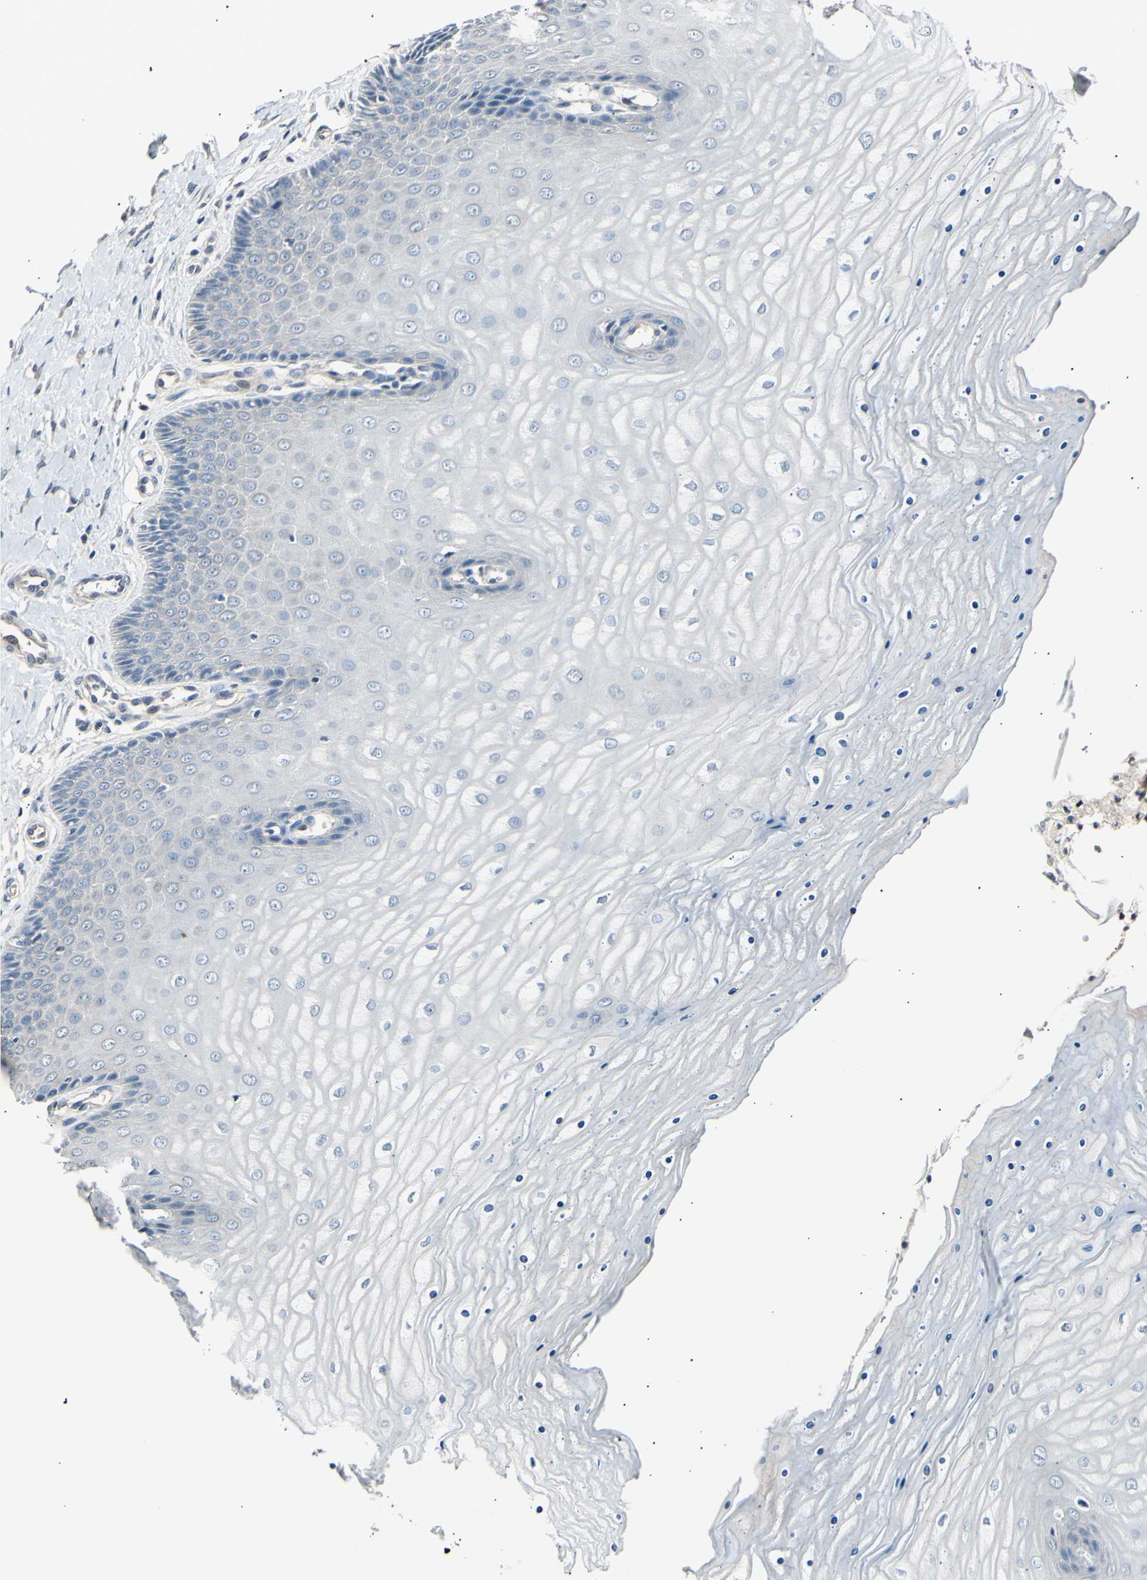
{"staining": {"intensity": "weak", "quantity": "25%-75%", "location": "cytoplasmic/membranous"}, "tissue": "cervix", "cell_type": "Glandular cells", "image_type": "normal", "snomed": [{"axis": "morphology", "description": "Normal tissue, NOS"}, {"axis": "topography", "description": "Cervix"}], "caption": "High-power microscopy captured an immunohistochemistry image of normal cervix, revealing weak cytoplasmic/membranous staining in approximately 25%-75% of glandular cells. The staining was performed using DAB, with brown indicating positive protein expression. Nuclei are stained blue with hematoxylin.", "gene": "AK1", "patient": {"sex": "female", "age": 55}}